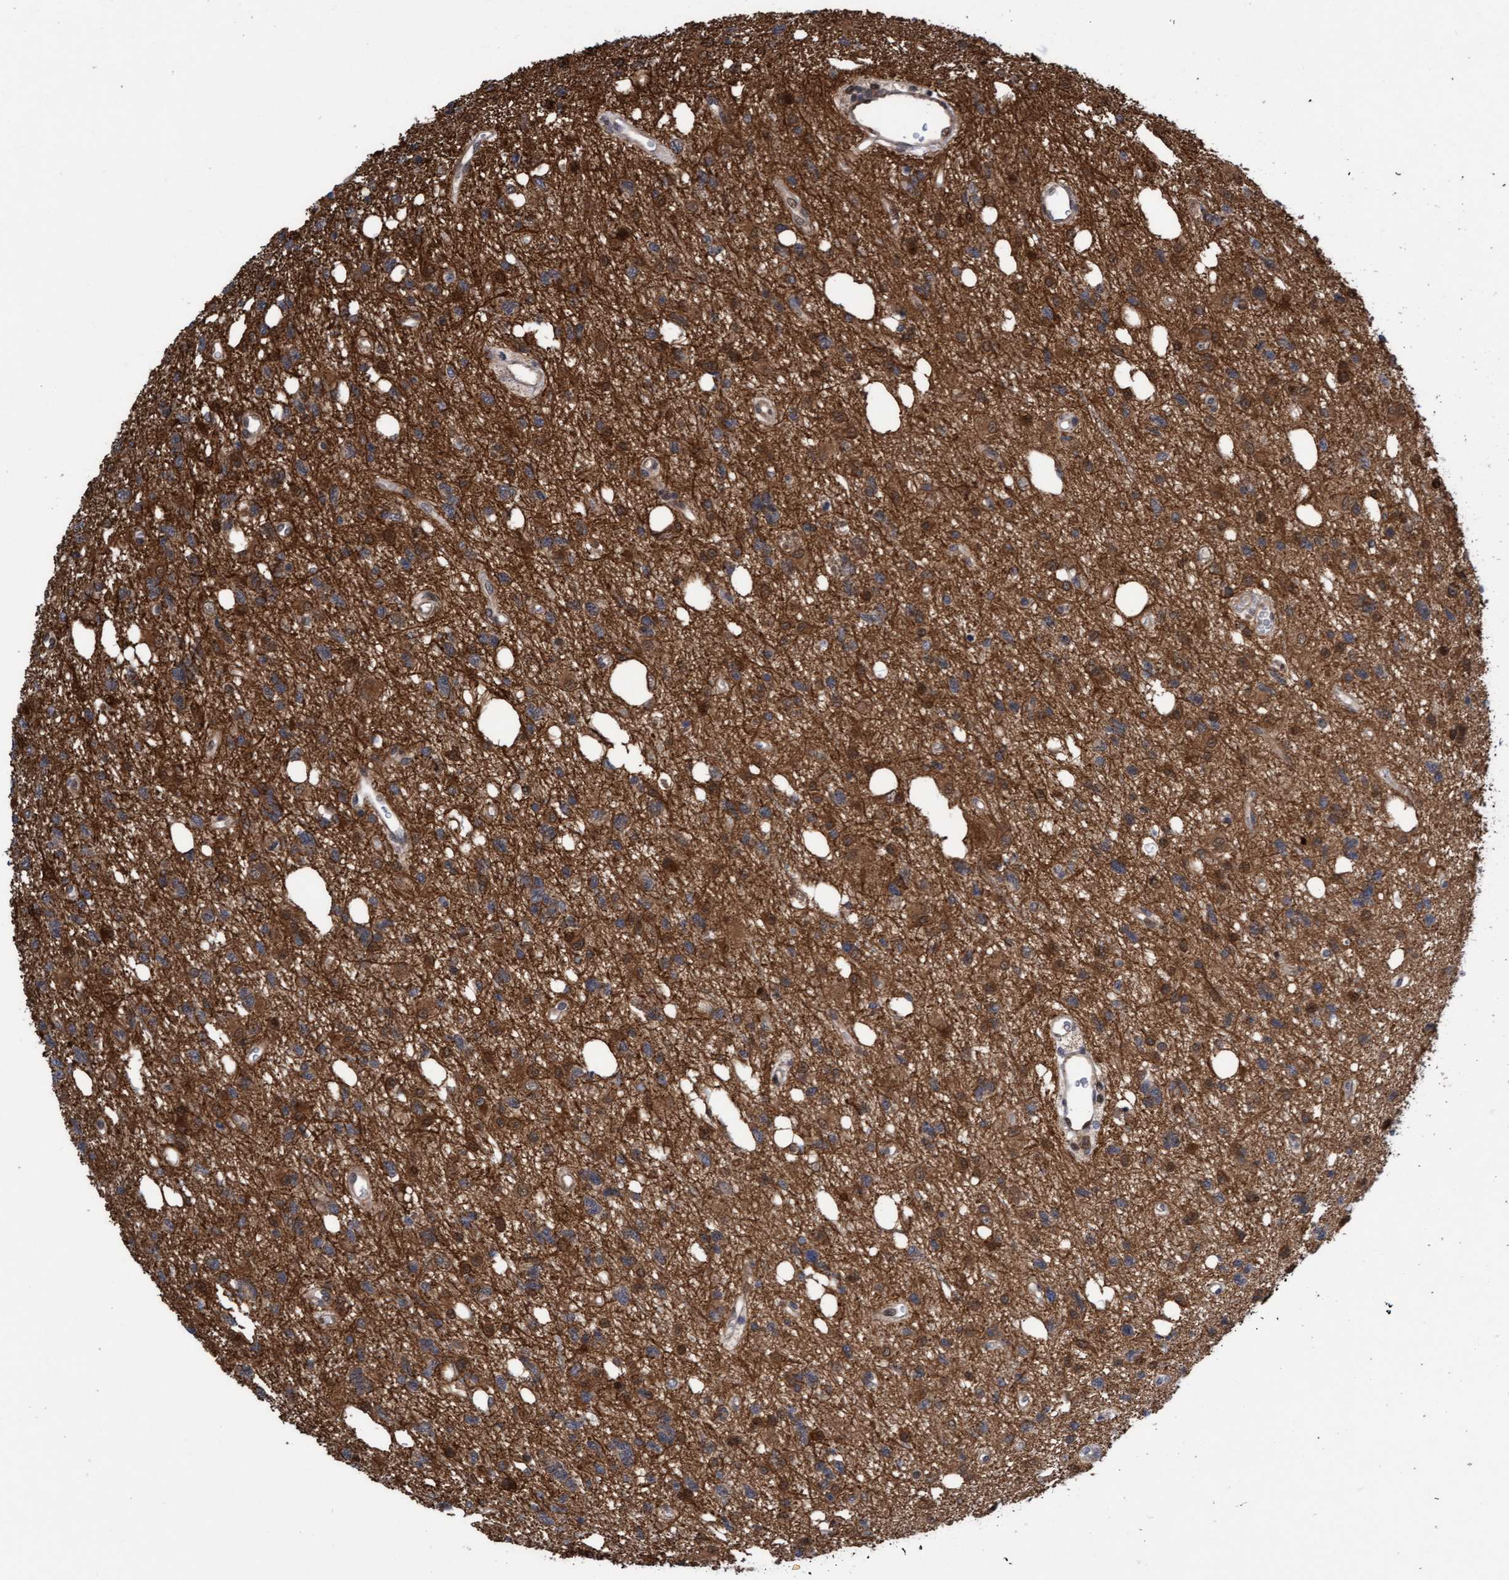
{"staining": {"intensity": "moderate", "quantity": ">75%", "location": "cytoplasmic/membranous,nuclear"}, "tissue": "glioma", "cell_type": "Tumor cells", "image_type": "cancer", "snomed": [{"axis": "morphology", "description": "Glioma, malignant, High grade"}, {"axis": "topography", "description": "Brain"}], "caption": "Protein analysis of malignant glioma (high-grade) tissue displays moderate cytoplasmic/membranous and nuclear expression in about >75% of tumor cells.", "gene": "ITFG1", "patient": {"sex": "female", "age": 62}}